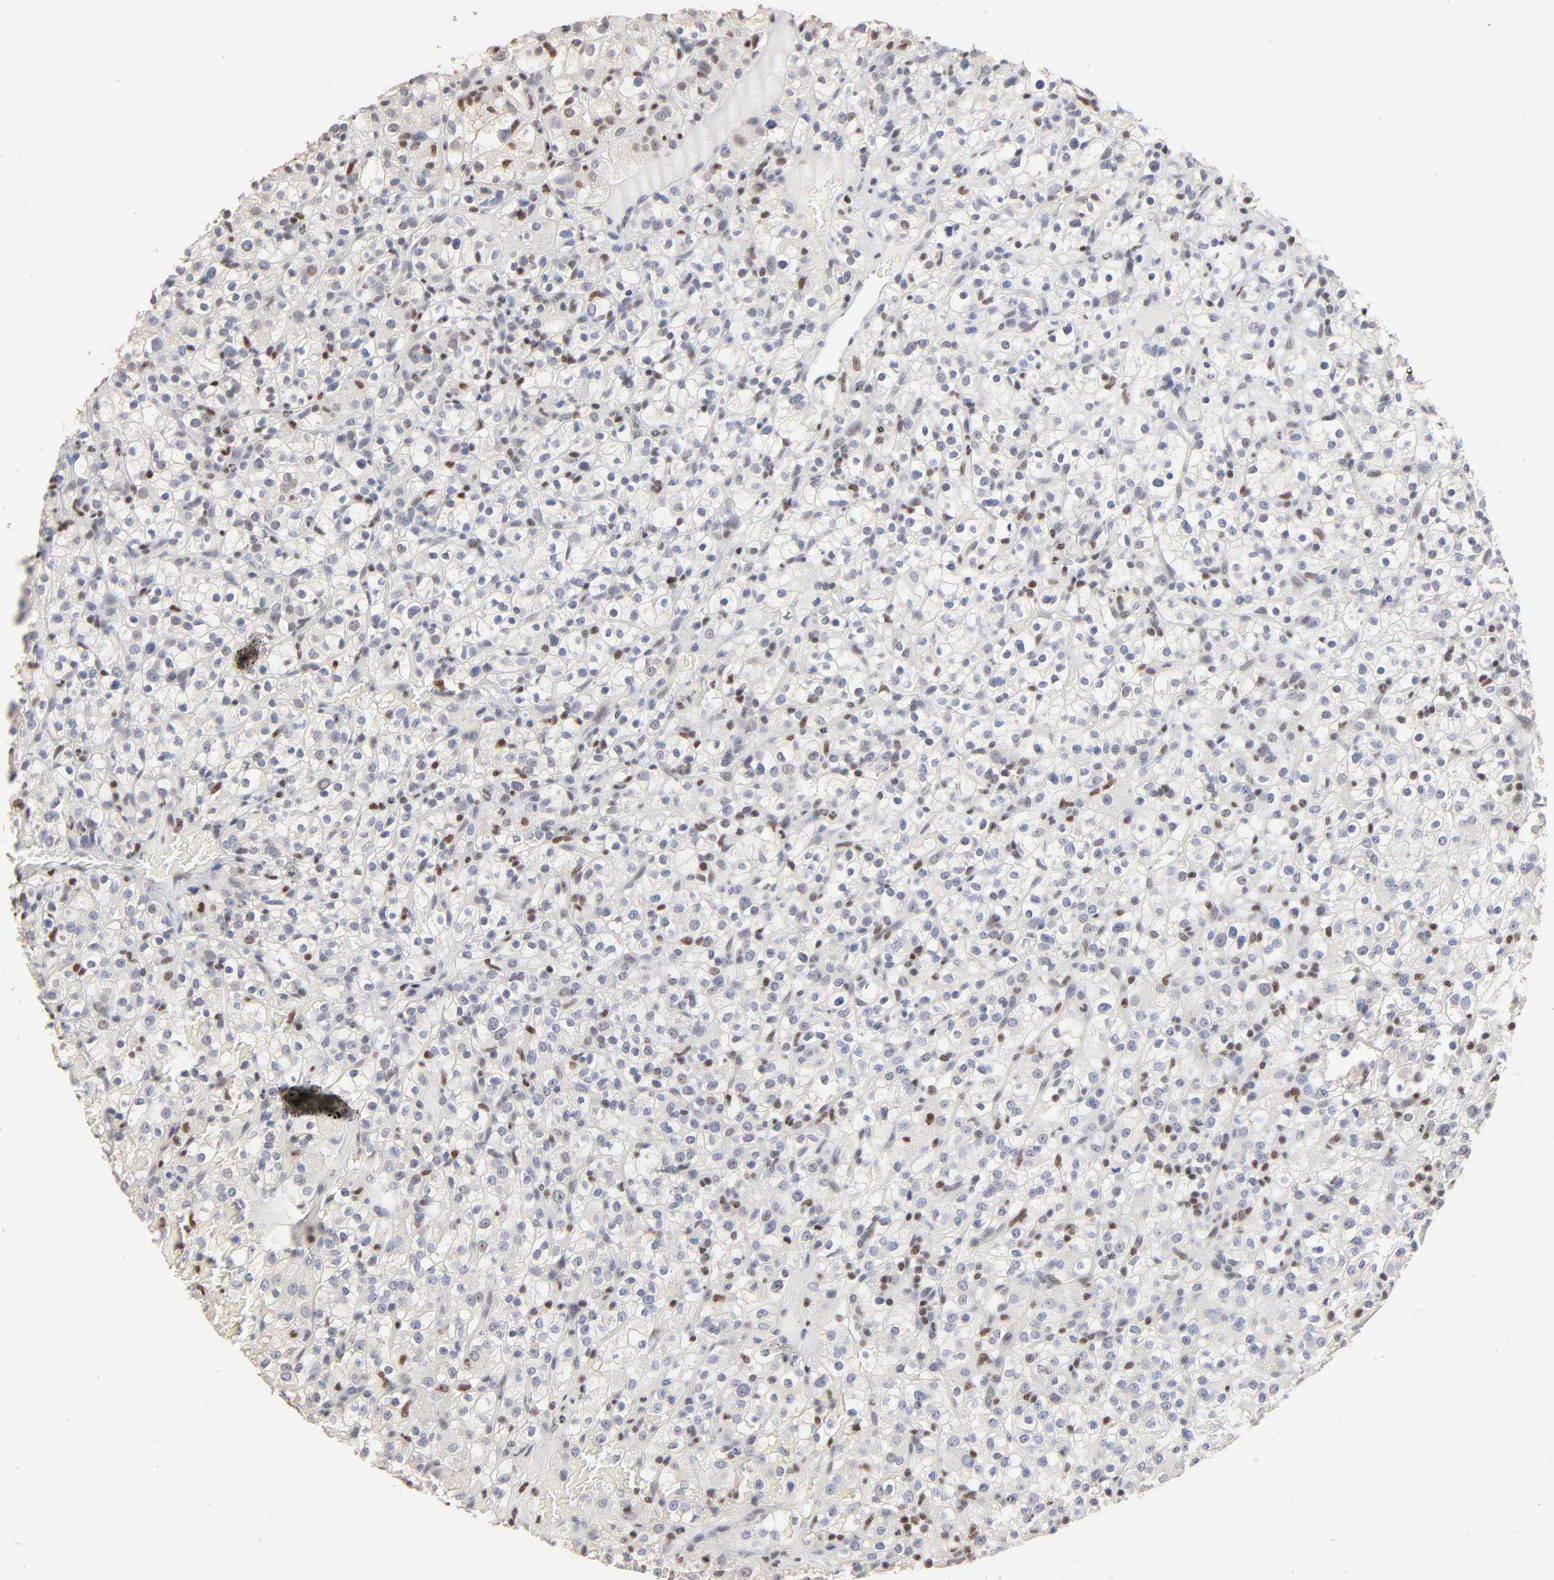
{"staining": {"intensity": "negative", "quantity": "none", "location": "none"}, "tissue": "renal cancer", "cell_type": "Tumor cells", "image_type": "cancer", "snomed": [{"axis": "morphology", "description": "Normal tissue, NOS"}, {"axis": "morphology", "description": "Adenocarcinoma, NOS"}, {"axis": "topography", "description": "Kidney"}], "caption": "There is no significant expression in tumor cells of renal cancer.", "gene": "MAX", "patient": {"sex": "female", "age": 72}}